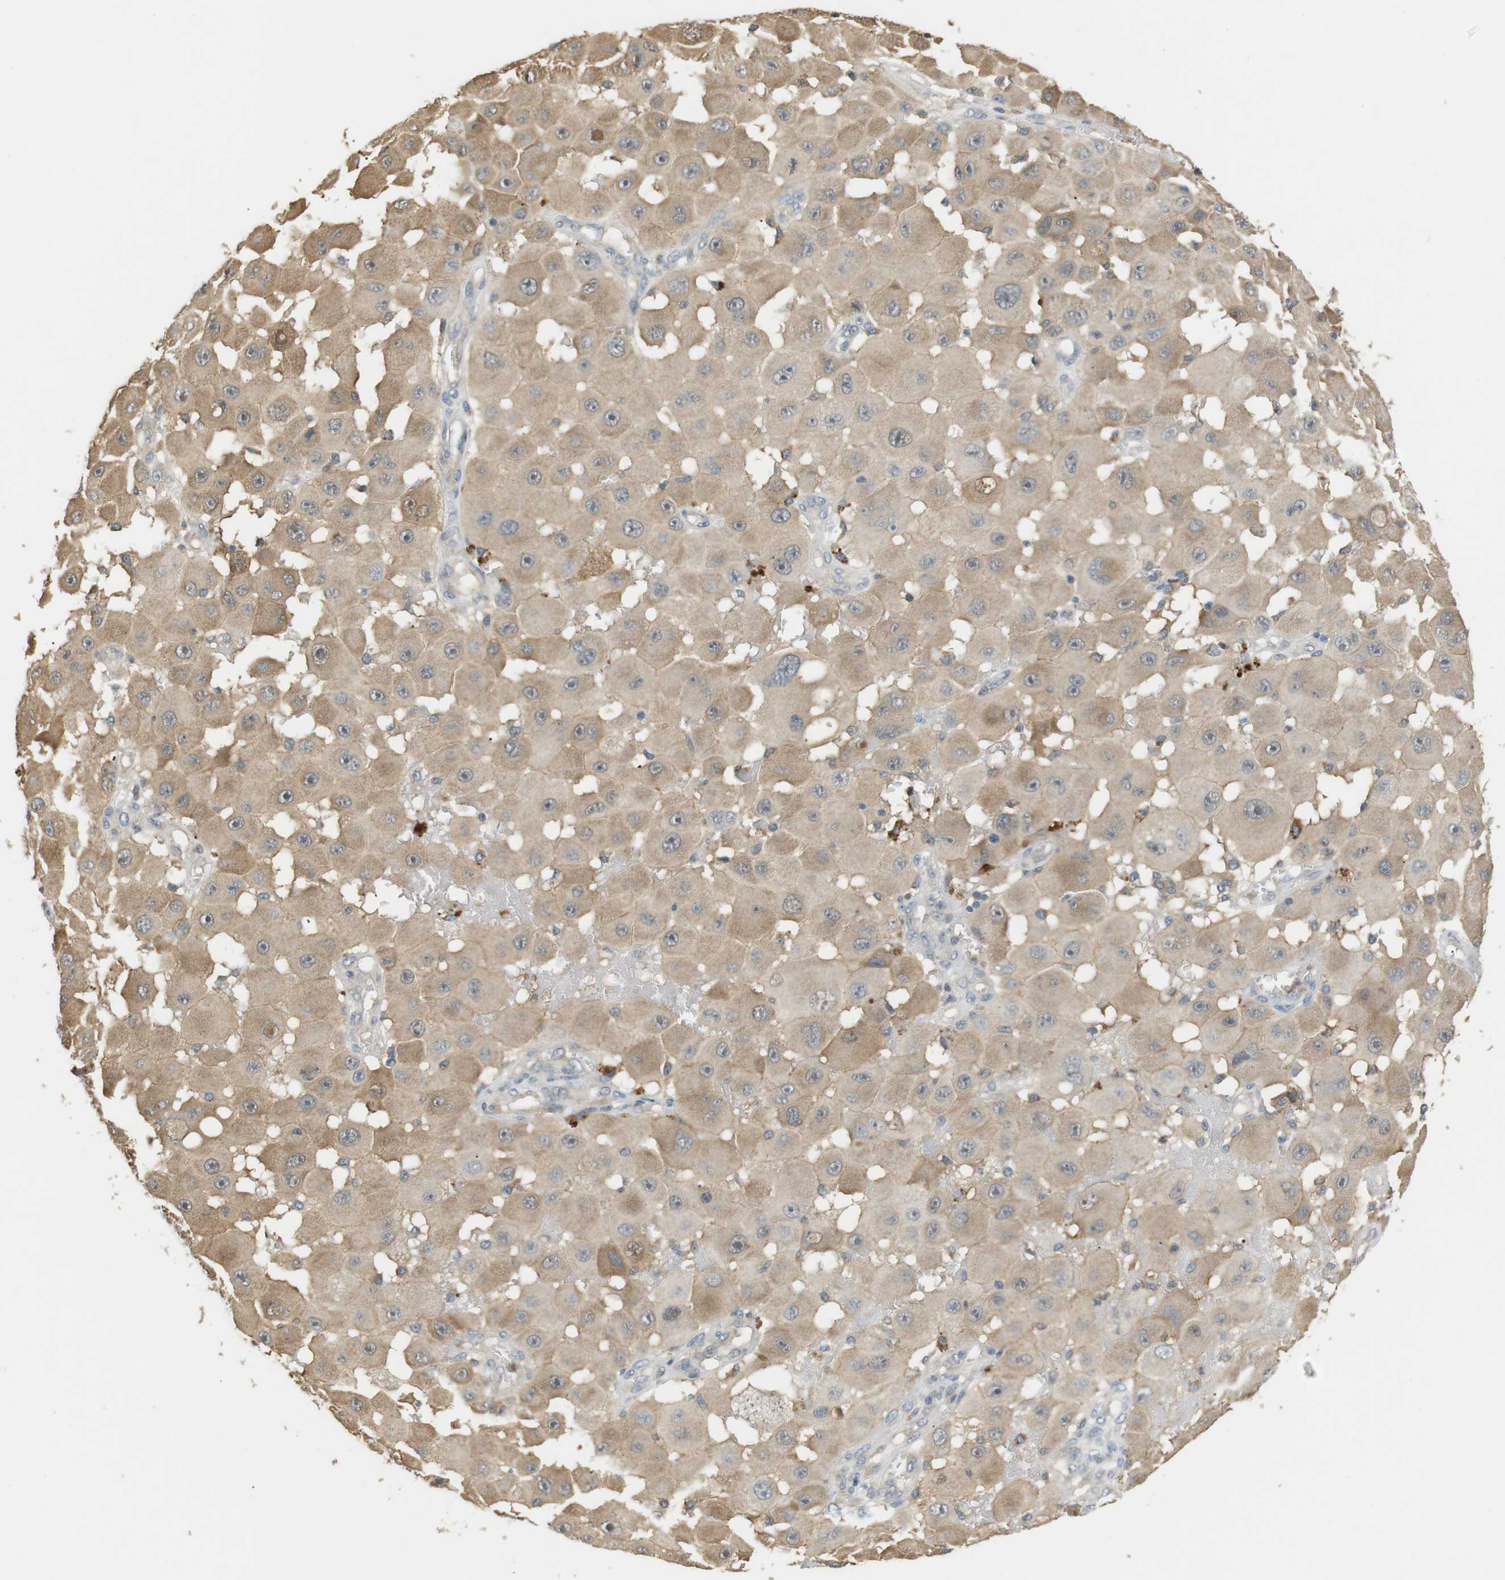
{"staining": {"intensity": "weak", "quantity": ">75%", "location": "cytoplasmic/membranous"}, "tissue": "melanoma", "cell_type": "Tumor cells", "image_type": "cancer", "snomed": [{"axis": "morphology", "description": "Malignant melanoma, NOS"}, {"axis": "topography", "description": "Skin"}], "caption": "Immunohistochemistry (IHC) micrograph of neoplastic tissue: human malignant melanoma stained using immunohistochemistry (IHC) reveals low levels of weak protein expression localized specifically in the cytoplasmic/membranous of tumor cells, appearing as a cytoplasmic/membranous brown color.", "gene": "P2RY1", "patient": {"sex": "female", "age": 81}}